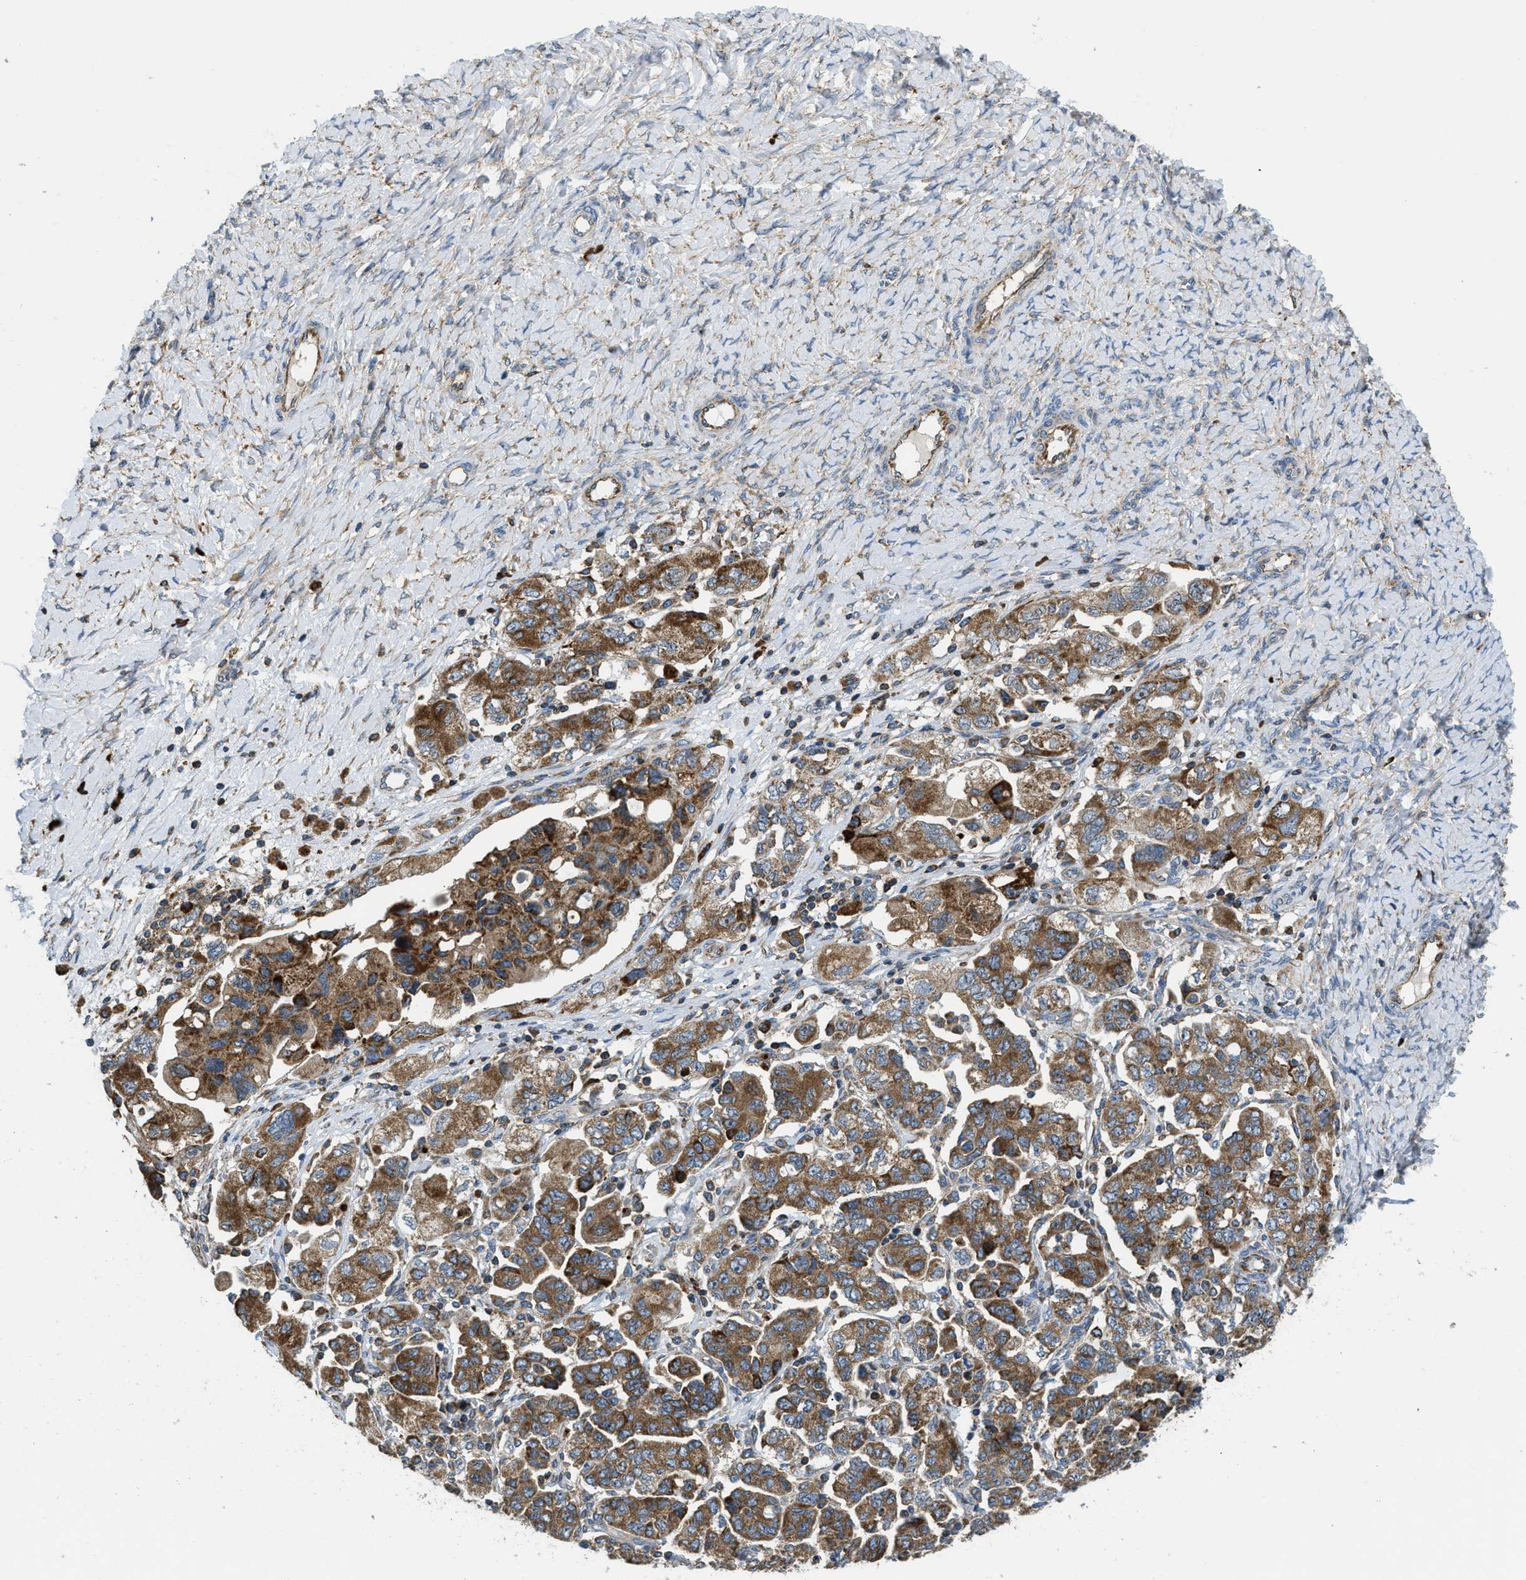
{"staining": {"intensity": "moderate", "quantity": ">75%", "location": "cytoplasmic/membranous"}, "tissue": "ovarian cancer", "cell_type": "Tumor cells", "image_type": "cancer", "snomed": [{"axis": "morphology", "description": "Carcinoma, NOS"}, {"axis": "morphology", "description": "Cystadenocarcinoma, serous, NOS"}, {"axis": "topography", "description": "Ovary"}], "caption": "High-magnification brightfield microscopy of ovarian cancer (carcinoma) stained with DAB (brown) and counterstained with hematoxylin (blue). tumor cells exhibit moderate cytoplasmic/membranous positivity is appreciated in approximately>75% of cells. (DAB IHC with brightfield microscopy, high magnification).", "gene": "CSPG4", "patient": {"sex": "female", "age": 69}}